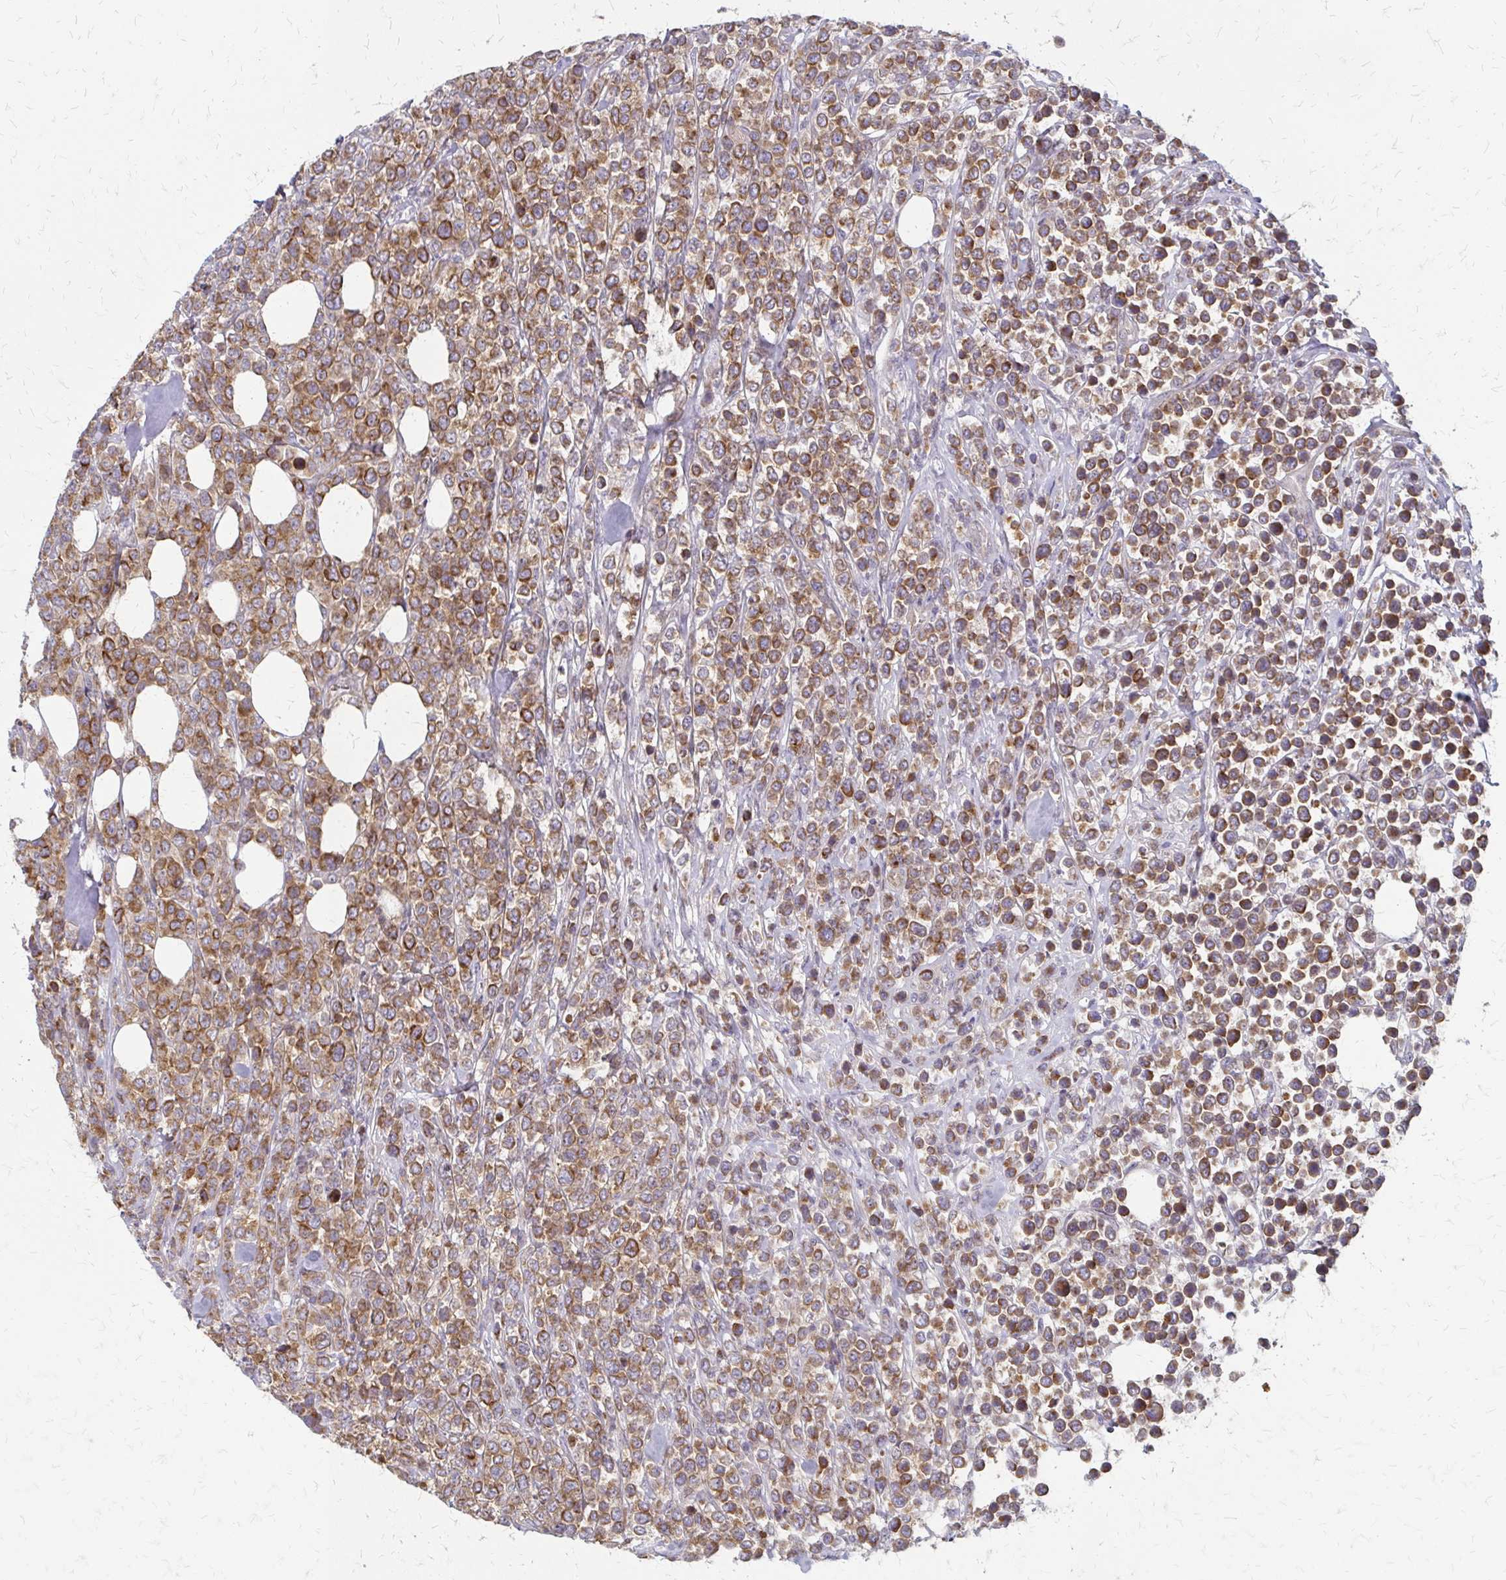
{"staining": {"intensity": "moderate", "quantity": ">75%", "location": "cytoplasmic/membranous"}, "tissue": "lymphoma", "cell_type": "Tumor cells", "image_type": "cancer", "snomed": [{"axis": "morphology", "description": "Malignant lymphoma, non-Hodgkin's type, High grade"}, {"axis": "topography", "description": "Soft tissue"}], "caption": "Immunohistochemistry photomicrograph of neoplastic tissue: human lymphoma stained using immunohistochemistry demonstrates medium levels of moderate protein expression localized specifically in the cytoplasmic/membranous of tumor cells, appearing as a cytoplasmic/membranous brown color.", "gene": "ZNF383", "patient": {"sex": "female", "age": 56}}